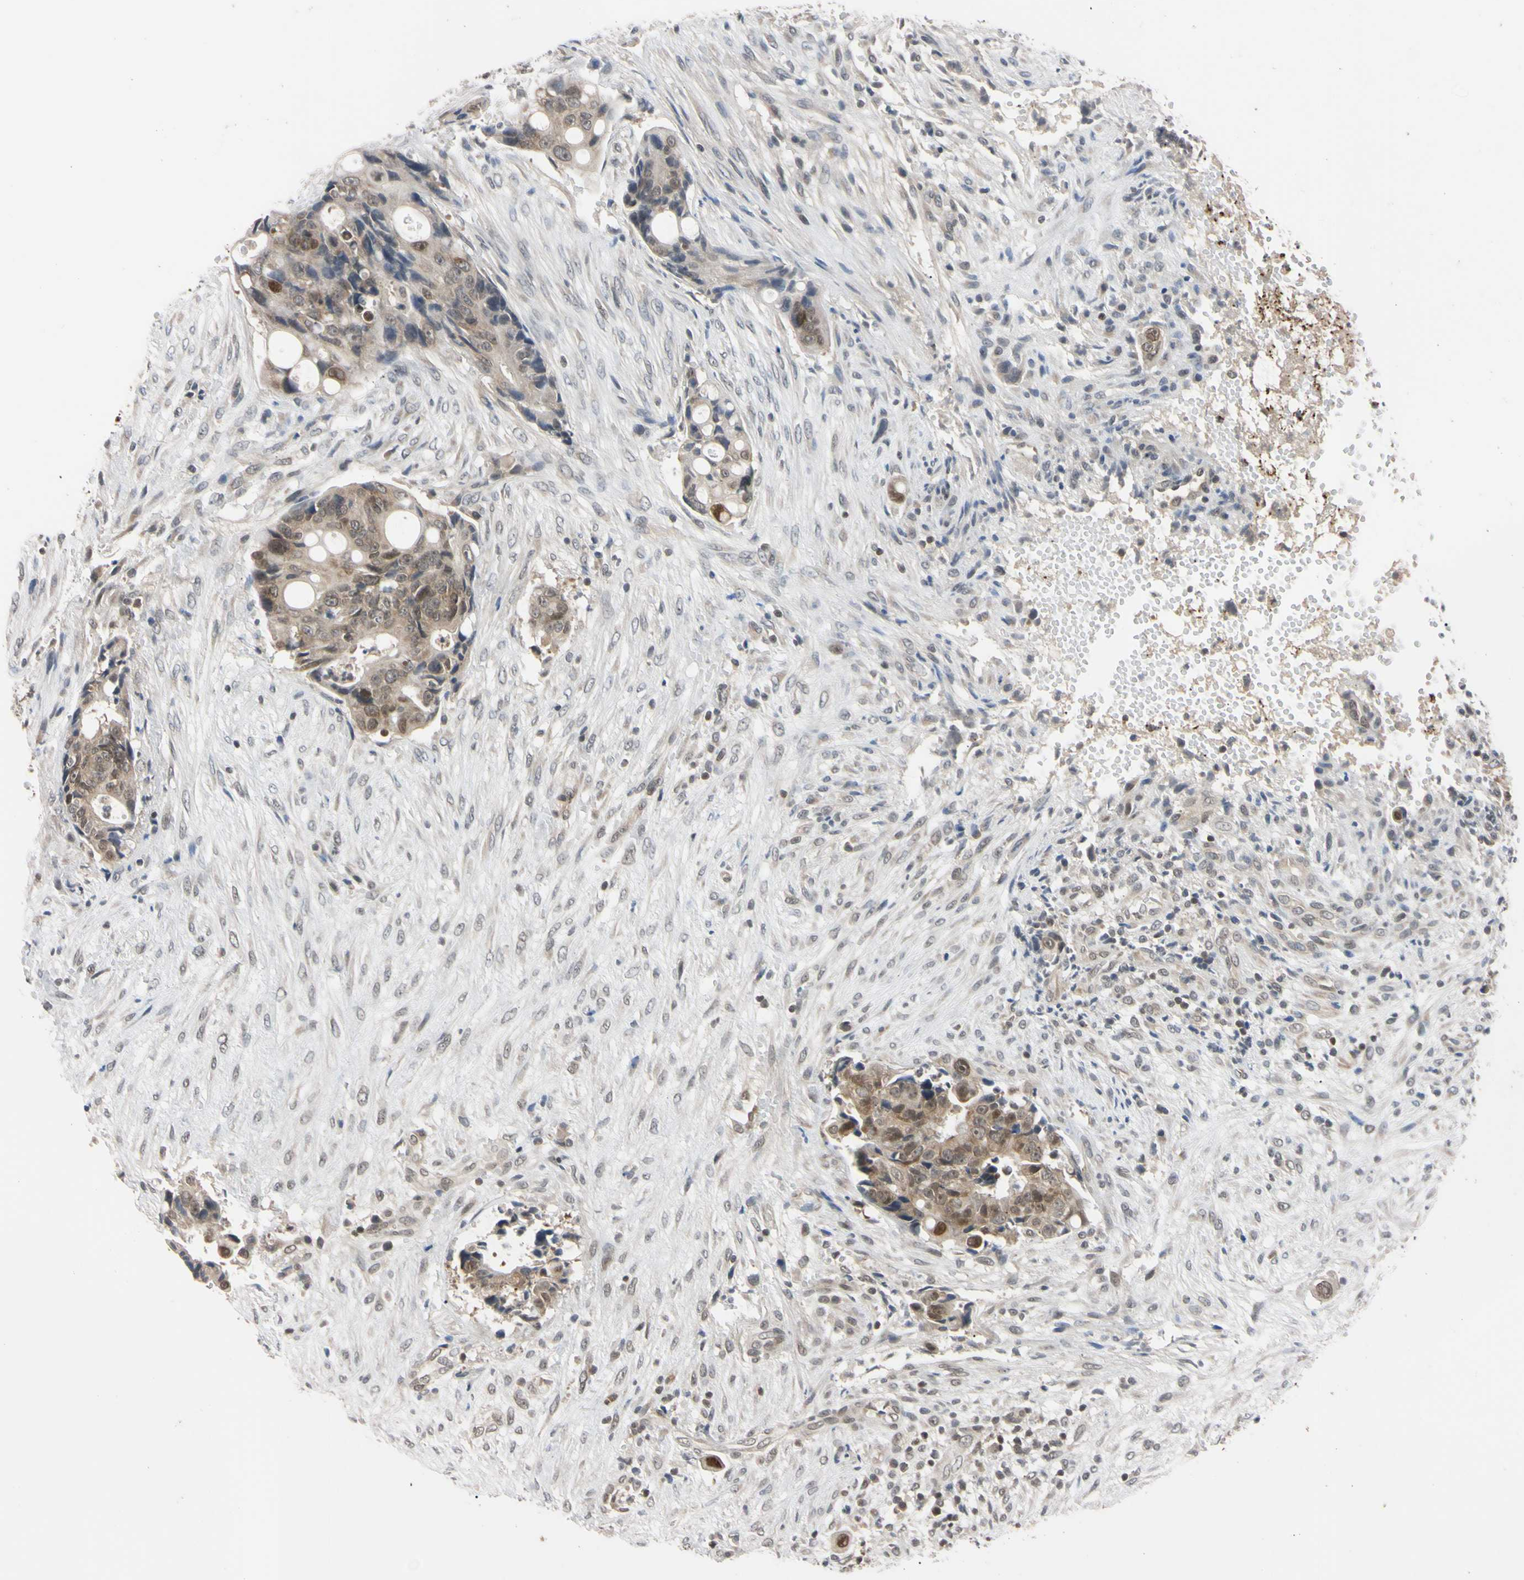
{"staining": {"intensity": "weak", "quantity": "25%-75%", "location": "cytoplasmic/membranous,nuclear"}, "tissue": "colorectal cancer", "cell_type": "Tumor cells", "image_type": "cancer", "snomed": [{"axis": "morphology", "description": "Adenocarcinoma, NOS"}, {"axis": "topography", "description": "Colon"}], "caption": "A brown stain highlights weak cytoplasmic/membranous and nuclear staining of a protein in human adenocarcinoma (colorectal) tumor cells.", "gene": "UBE2I", "patient": {"sex": "female", "age": 57}}